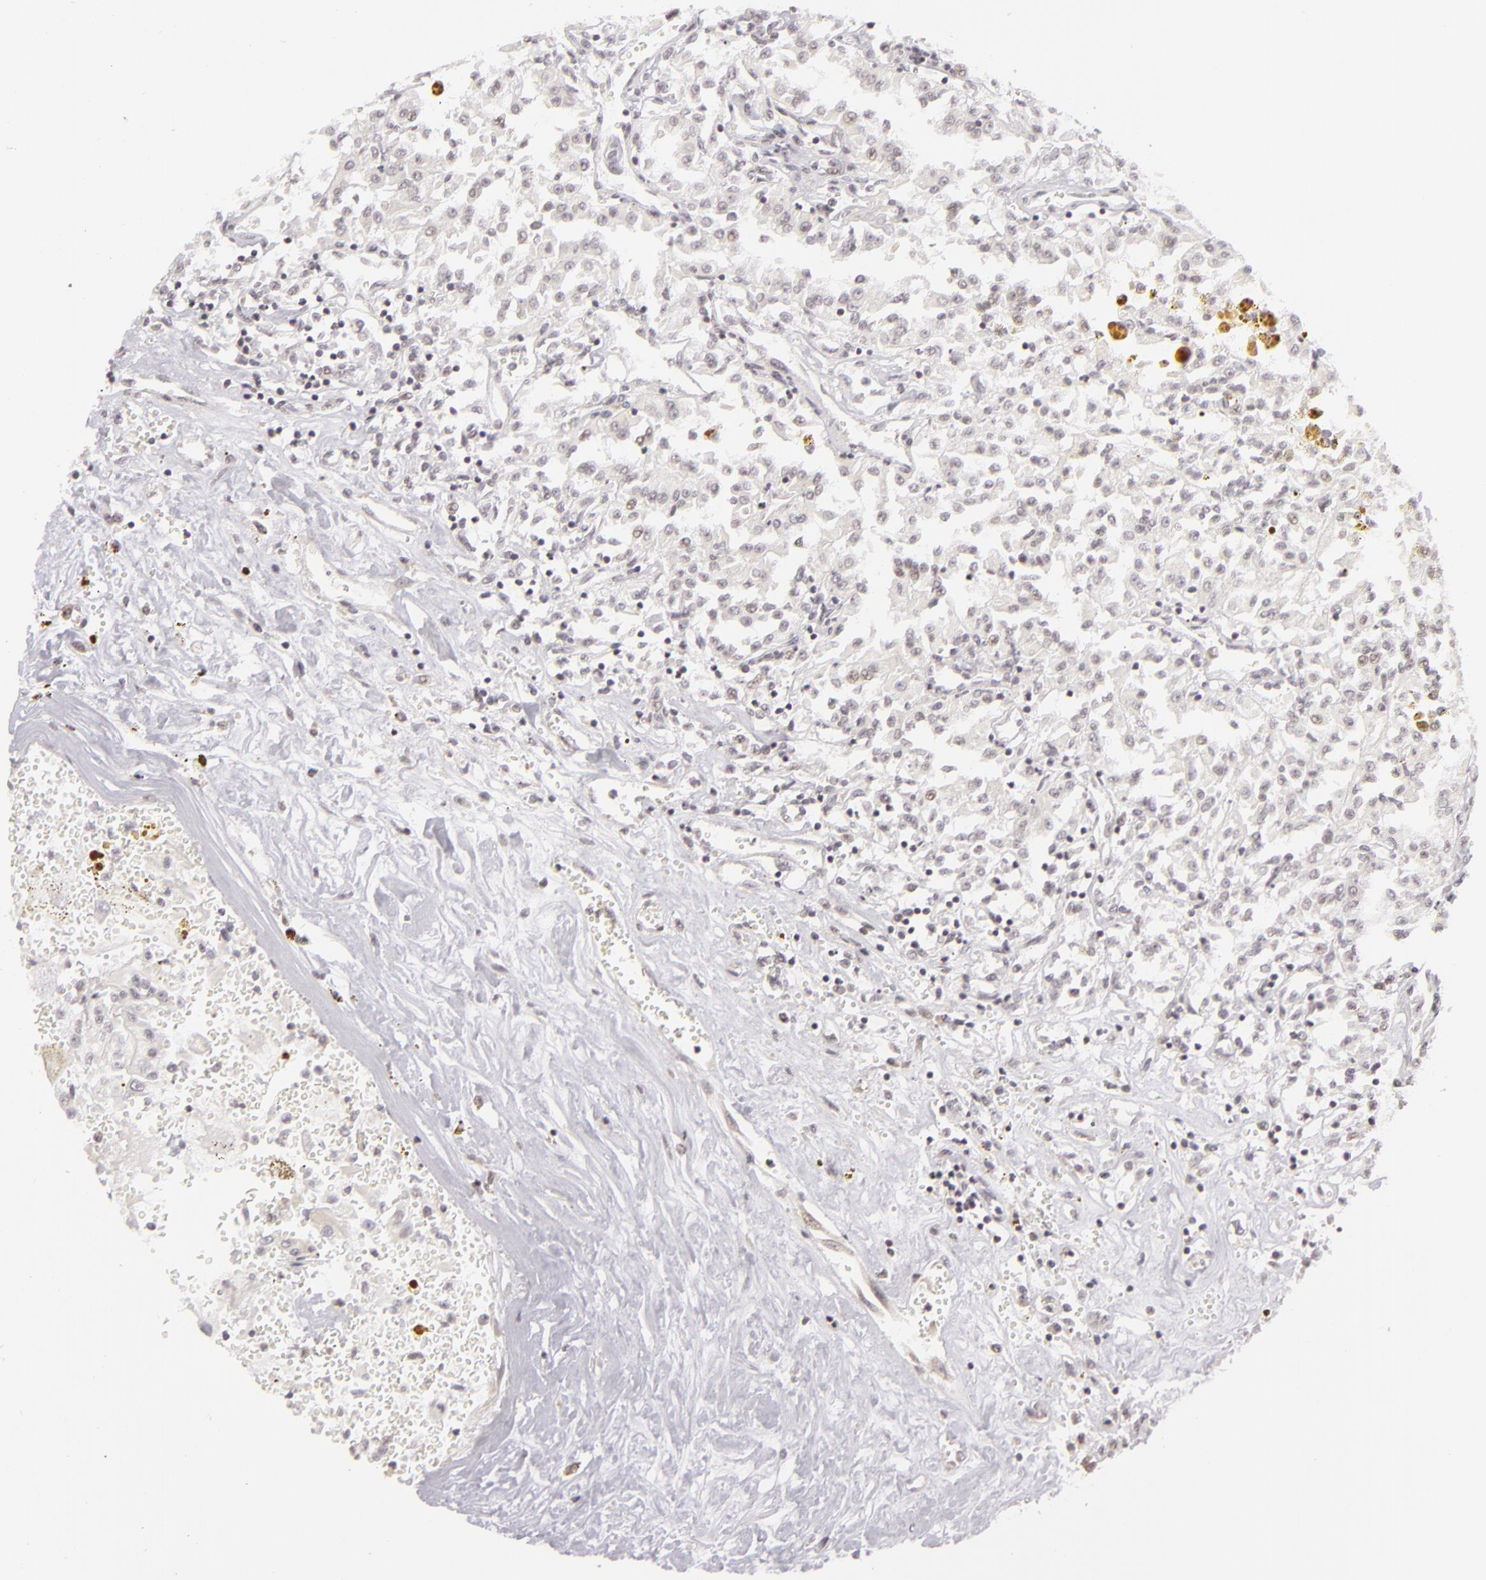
{"staining": {"intensity": "moderate", "quantity": "<25%", "location": "cytoplasmic/membranous,nuclear"}, "tissue": "renal cancer", "cell_type": "Tumor cells", "image_type": "cancer", "snomed": [{"axis": "morphology", "description": "Adenocarcinoma, NOS"}, {"axis": "topography", "description": "Kidney"}], "caption": "This histopathology image exhibits immunohistochemistry (IHC) staining of renal cancer (adenocarcinoma), with low moderate cytoplasmic/membranous and nuclear expression in about <25% of tumor cells.", "gene": "SIX1", "patient": {"sex": "male", "age": 78}}